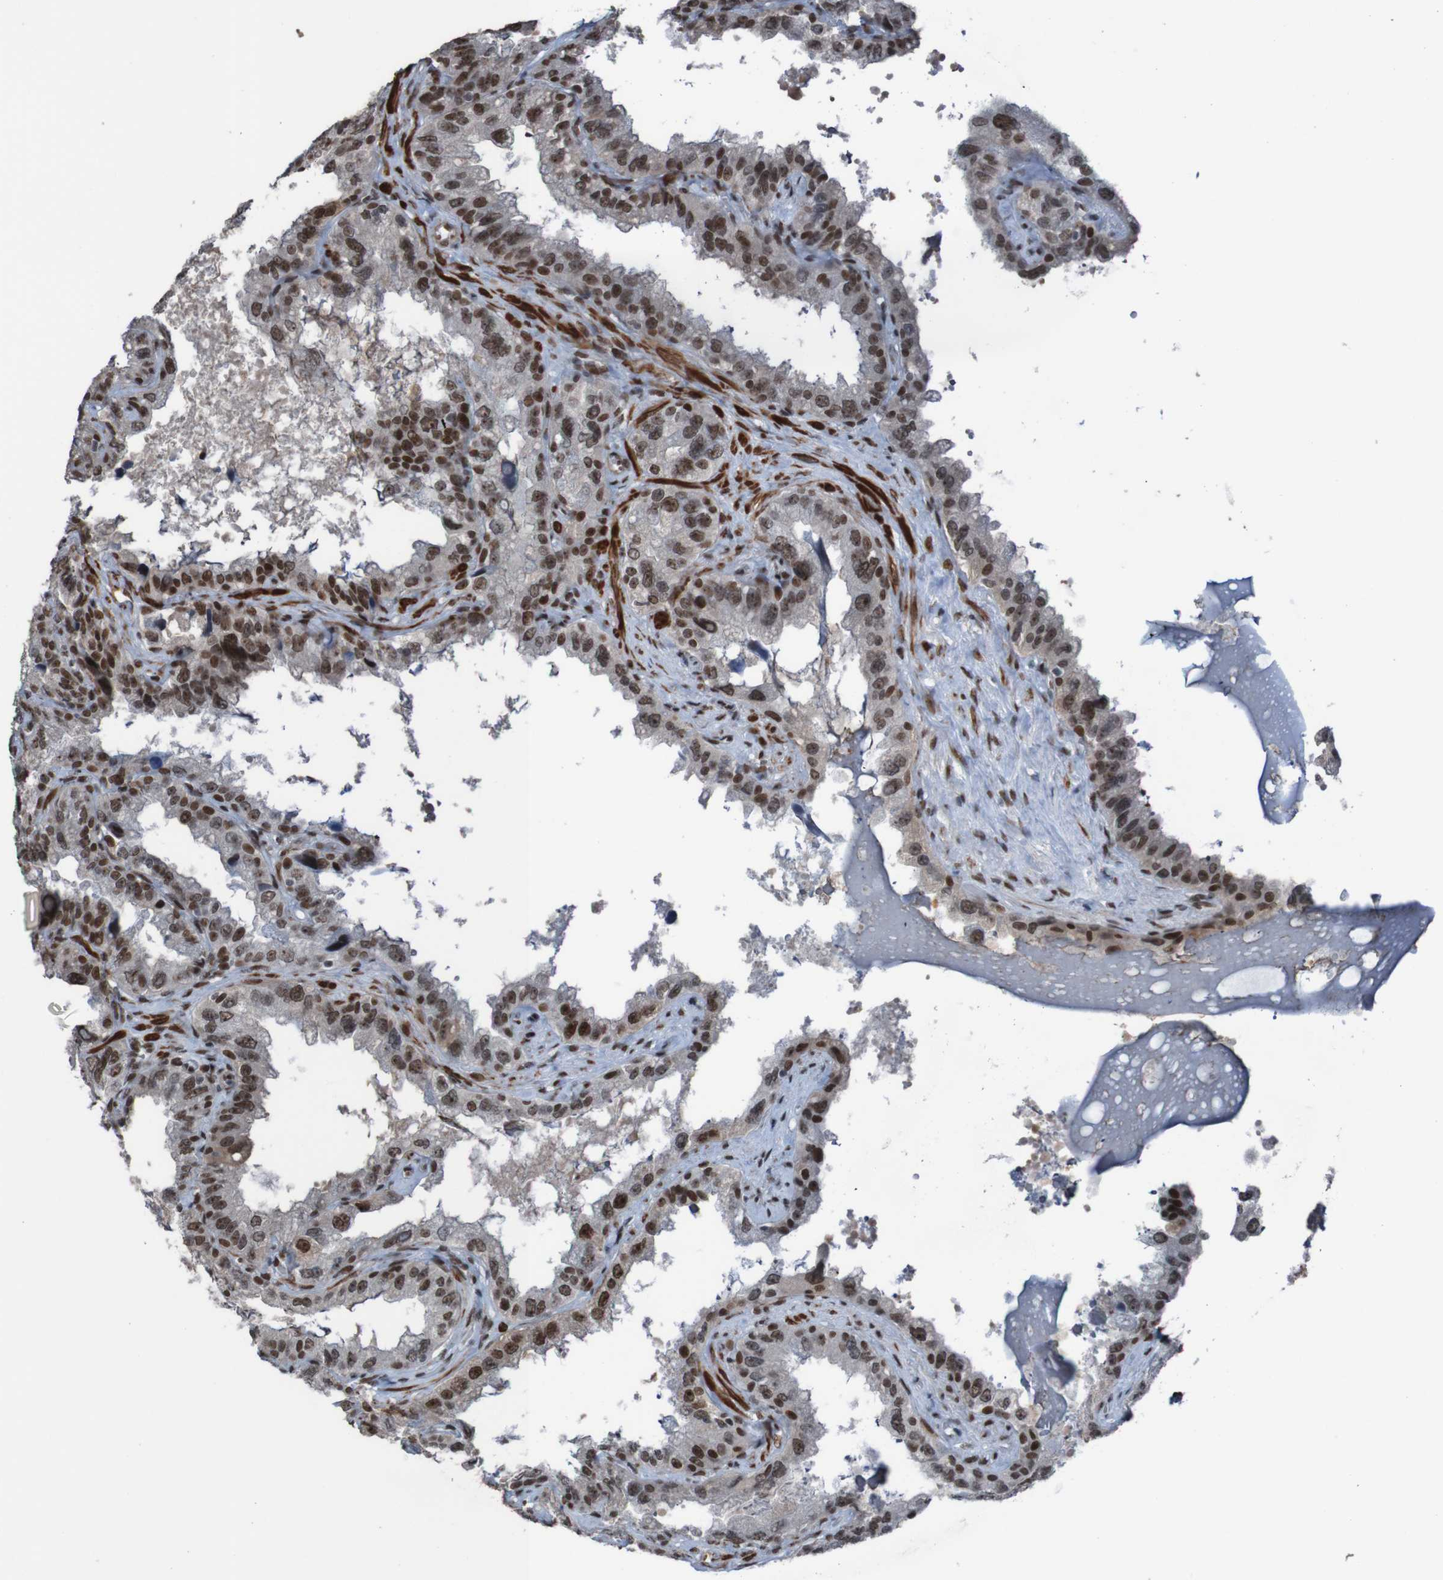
{"staining": {"intensity": "strong", "quantity": ">75%", "location": "nuclear"}, "tissue": "seminal vesicle", "cell_type": "Glandular cells", "image_type": "normal", "snomed": [{"axis": "morphology", "description": "Normal tissue, NOS"}, {"axis": "topography", "description": "Seminal veicle"}], "caption": "Immunohistochemical staining of unremarkable human seminal vesicle exhibits >75% levels of strong nuclear protein positivity in about >75% of glandular cells.", "gene": "PHF2", "patient": {"sex": "male", "age": 68}}